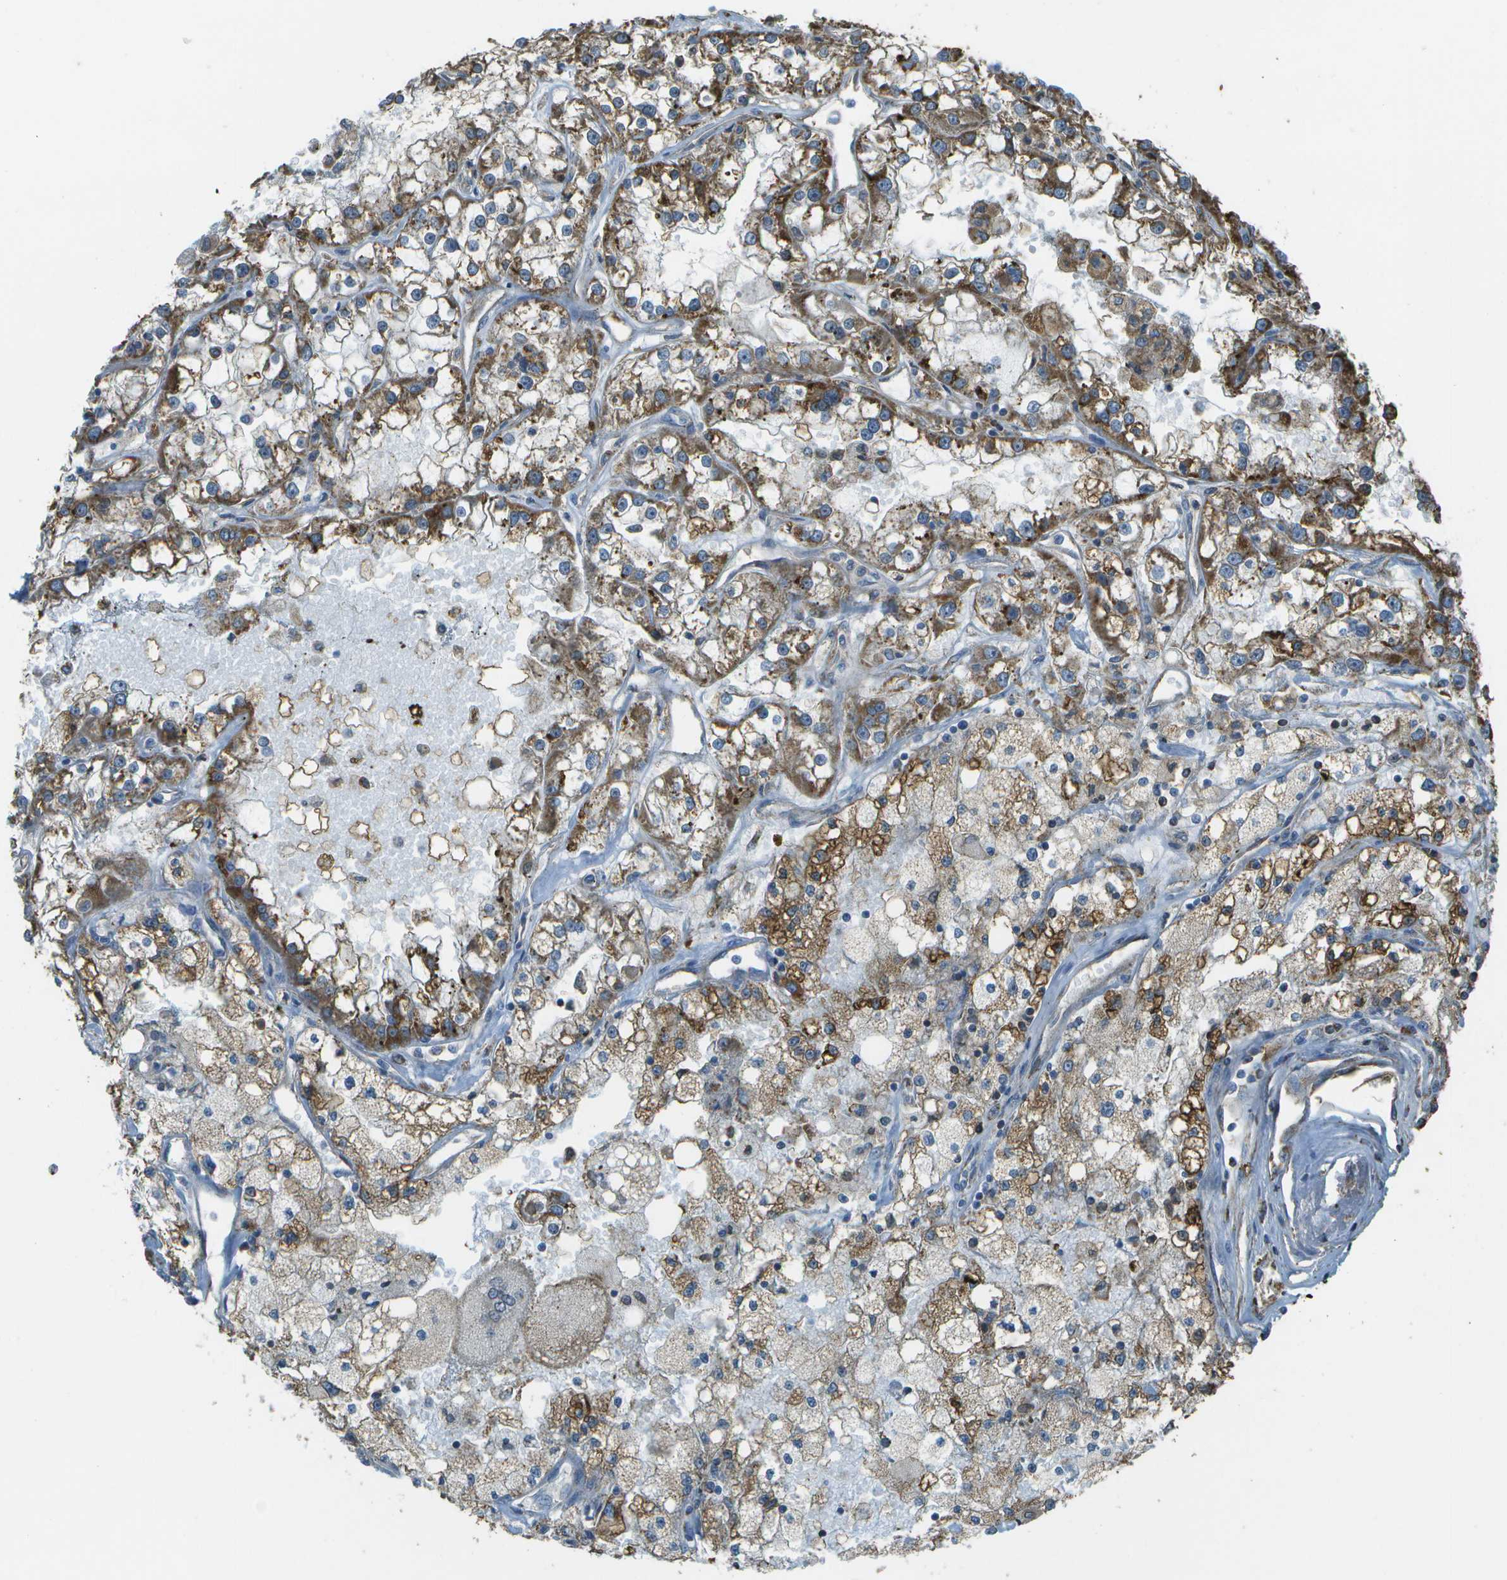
{"staining": {"intensity": "moderate", "quantity": ">75%", "location": "cytoplasmic/membranous"}, "tissue": "renal cancer", "cell_type": "Tumor cells", "image_type": "cancer", "snomed": [{"axis": "morphology", "description": "Adenocarcinoma, NOS"}, {"axis": "topography", "description": "Kidney"}], "caption": "Protein expression analysis of human renal adenocarcinoma reveals moderate cytoplasmic/membranous expression in about >75% of tumor cells. The staining is performed using DAB brown chromogen to label protein expression. The nuclei are counter-stained blue using hematoxylin.", "gene": "LRRC66", "patient": {"sex": "female", "age": 52}}